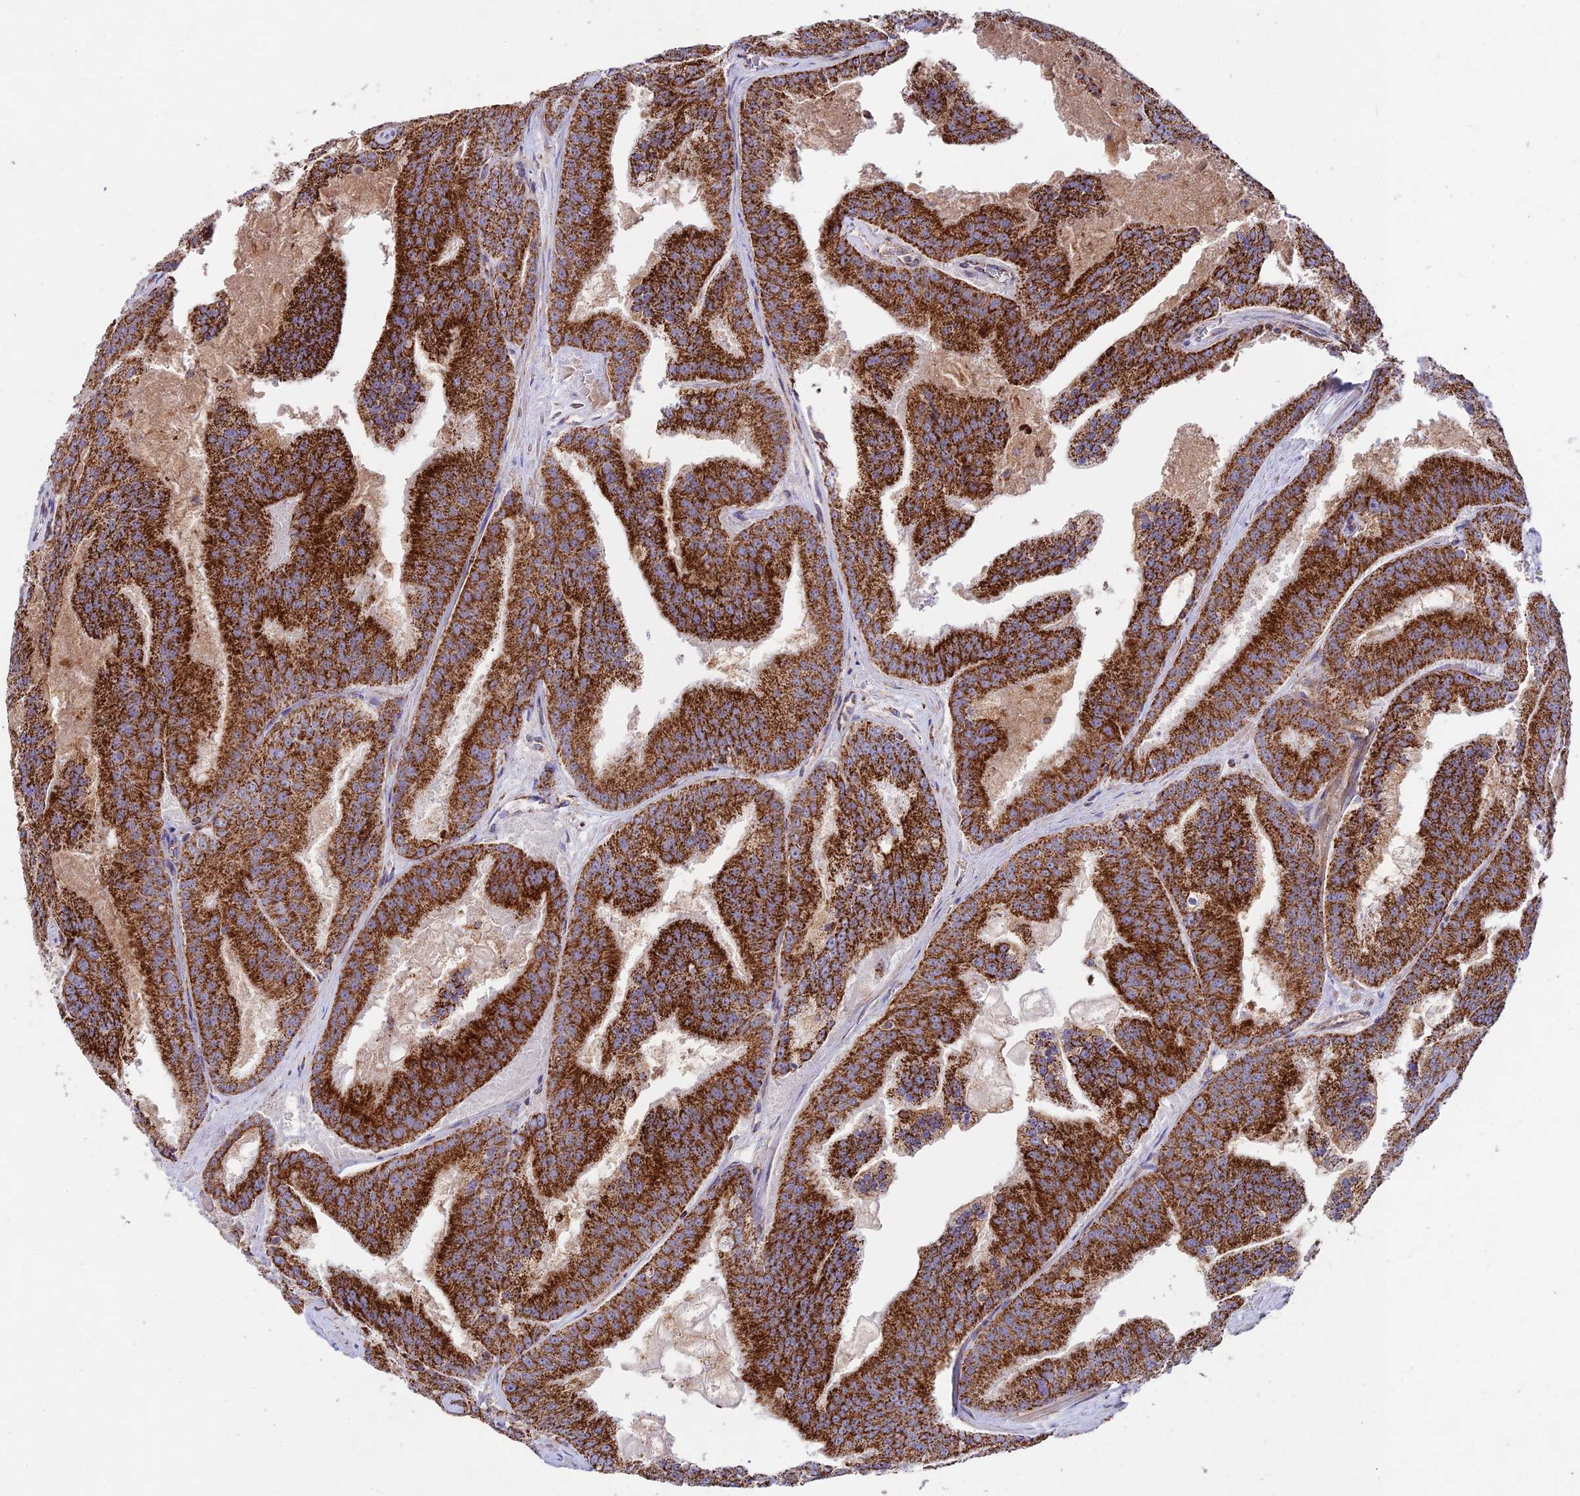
{"staining": {"intensity": "strong", "quantity": ">75%", "location": "cytoplasmic/membranous"}, "tissue": "prostate cancer", "cell_type": "Tumor cells", "image_type": "cancer", "snomed": [{"axis": "morphology", "description": "Adenocarcinoma, High grade"}, {"axis": "topography", "description": "Prostate"}], "caption": "DAB immunohistochemical staining of prostate cancer reveals strong cytoplasmic/membranous protein positivity in approximately >75% of tumor cells.", "gene": "KHDC3L", "patient": {"sex": "male", "age": 61}}